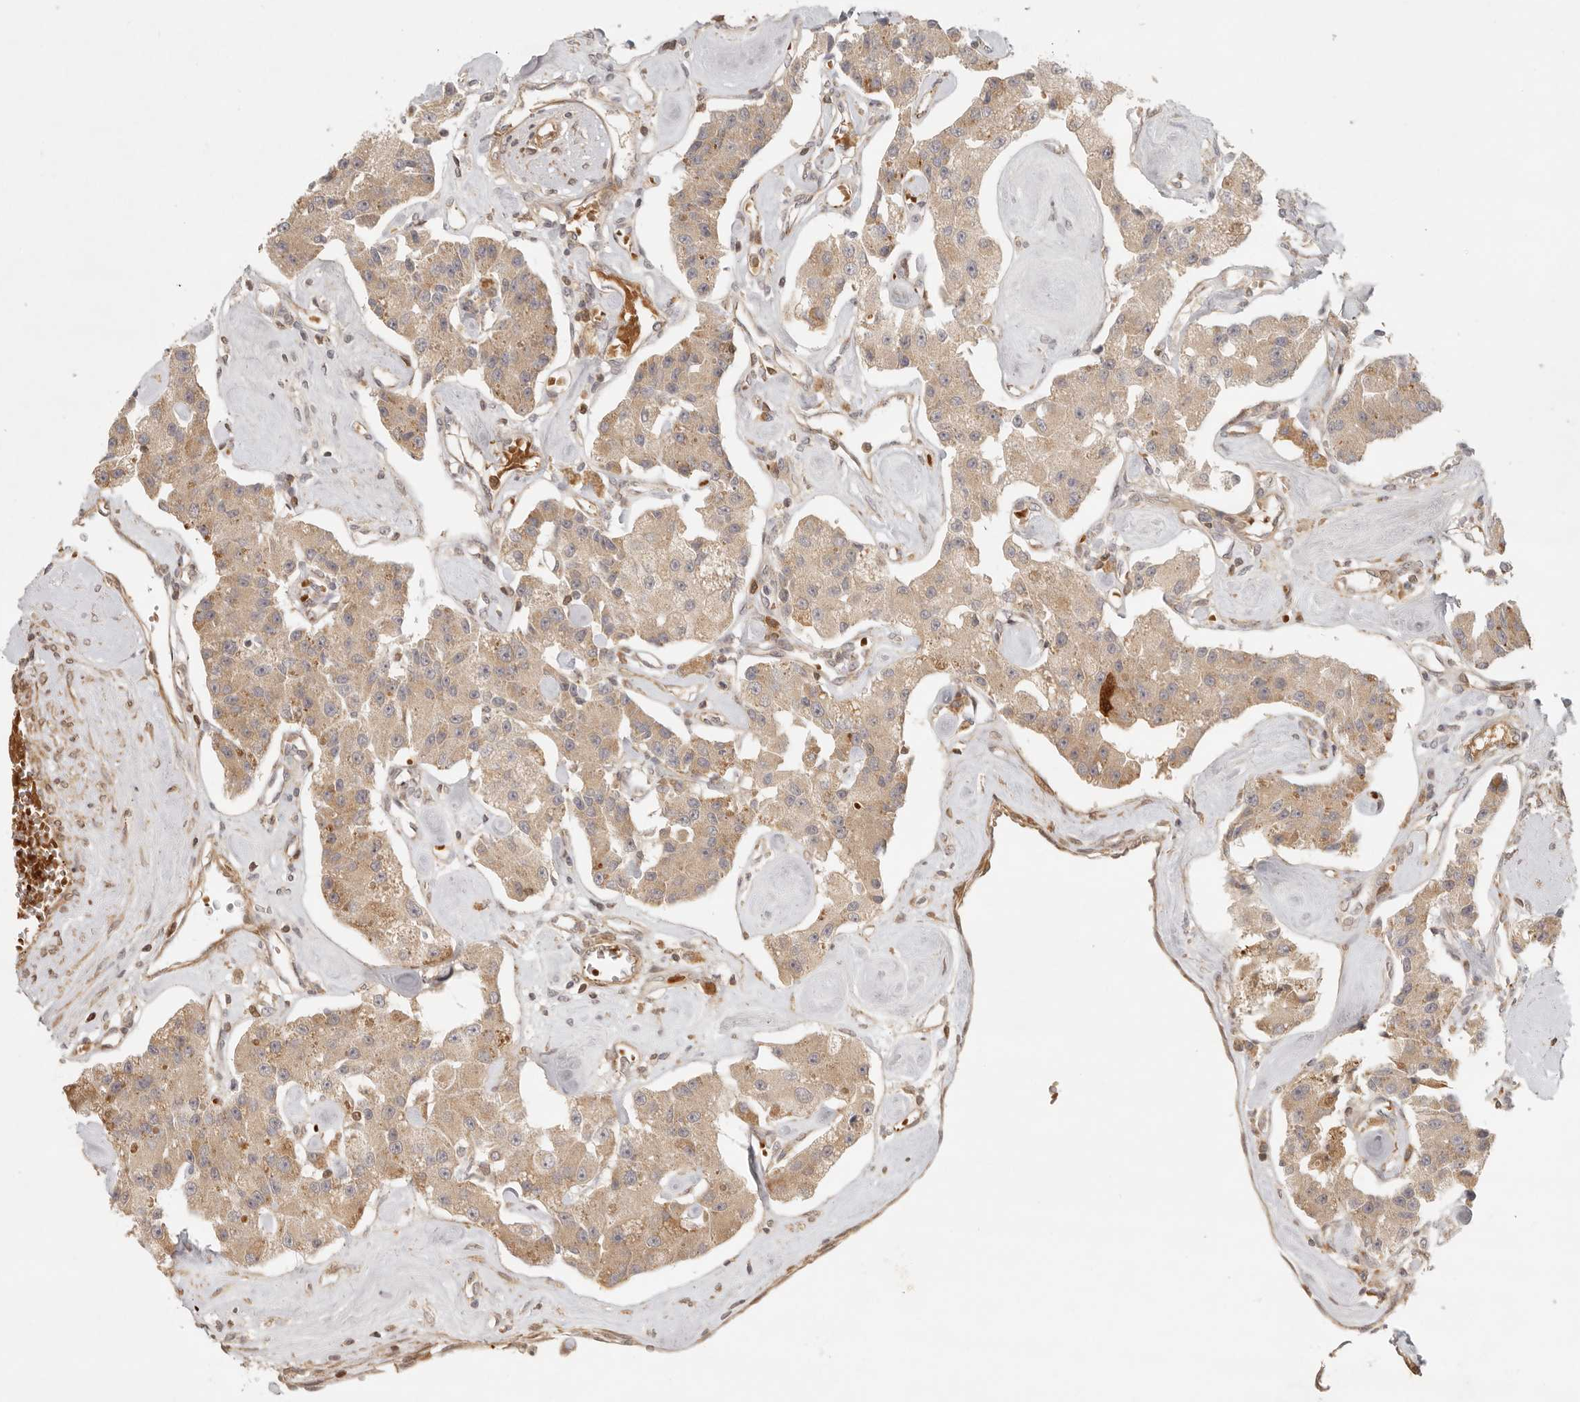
{"staining": {"intensity": "moderate", "quantity": ">75%", "location": "cytoplasmic/membranous"}, "tissue": "carcinoid", "cell_type": "Tumor cells", "image_type": "cancer", "snomed": [{"axis": "morphology", "description": "Carcinoid, malignant, NOS"}, {"axis": "topography", "description": "Pancreas"}], "caption": "IHC (DAB (3,3'-diaminobenzidine)) staining of human carcinoid reveals moderate cytoplasmic/membranous protein positivity in about >75% of tumor cells. (DAB (3,3'-diaminobenzidine) = brown stain, brightfield microscopy at high magnification).", "gene": "AHDC1", "patient": {"sex": "male", "age": 41}}